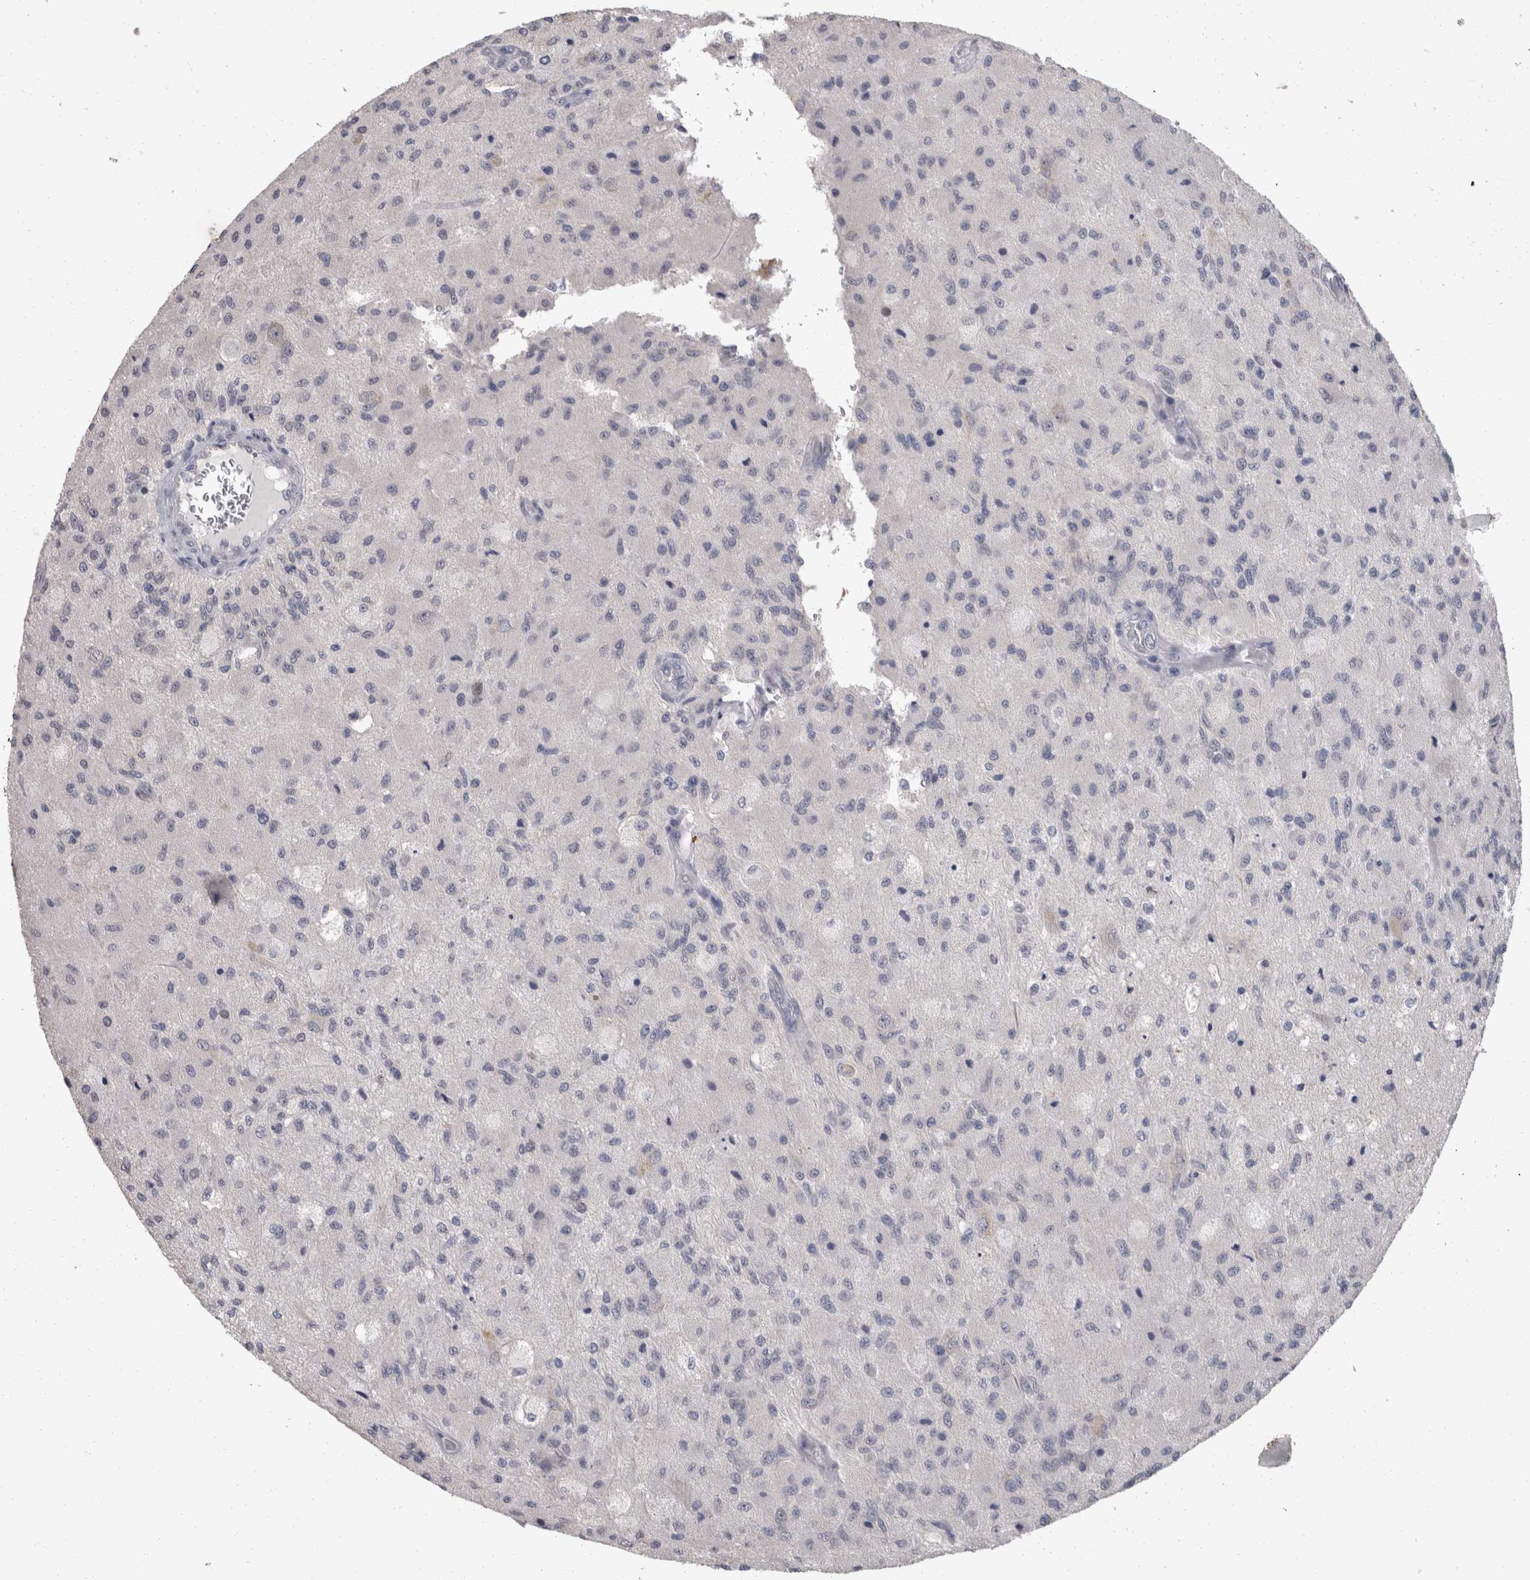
{"staining": {"intensity": "negative", "quantity": "none", "location": "none"}, "tissue": "glioma", "cell_type": "Tumor cells", "image_type": "cancer", "snomed": [{"axis": "morphology", "description": "Normal tissue, NOS"}, {"axis": "morphology", "description": "Glioma, malignant, High grade"}, {"axis": "topography", "description": "Cerebral cortex"}], "caption": "High power microscopy micrograph of an IHC photomicrograph of glioma, revealing no significant expression in tumor cells.", "gene": "FHOD3", "patient": {"sex": "male", "age": 77}}